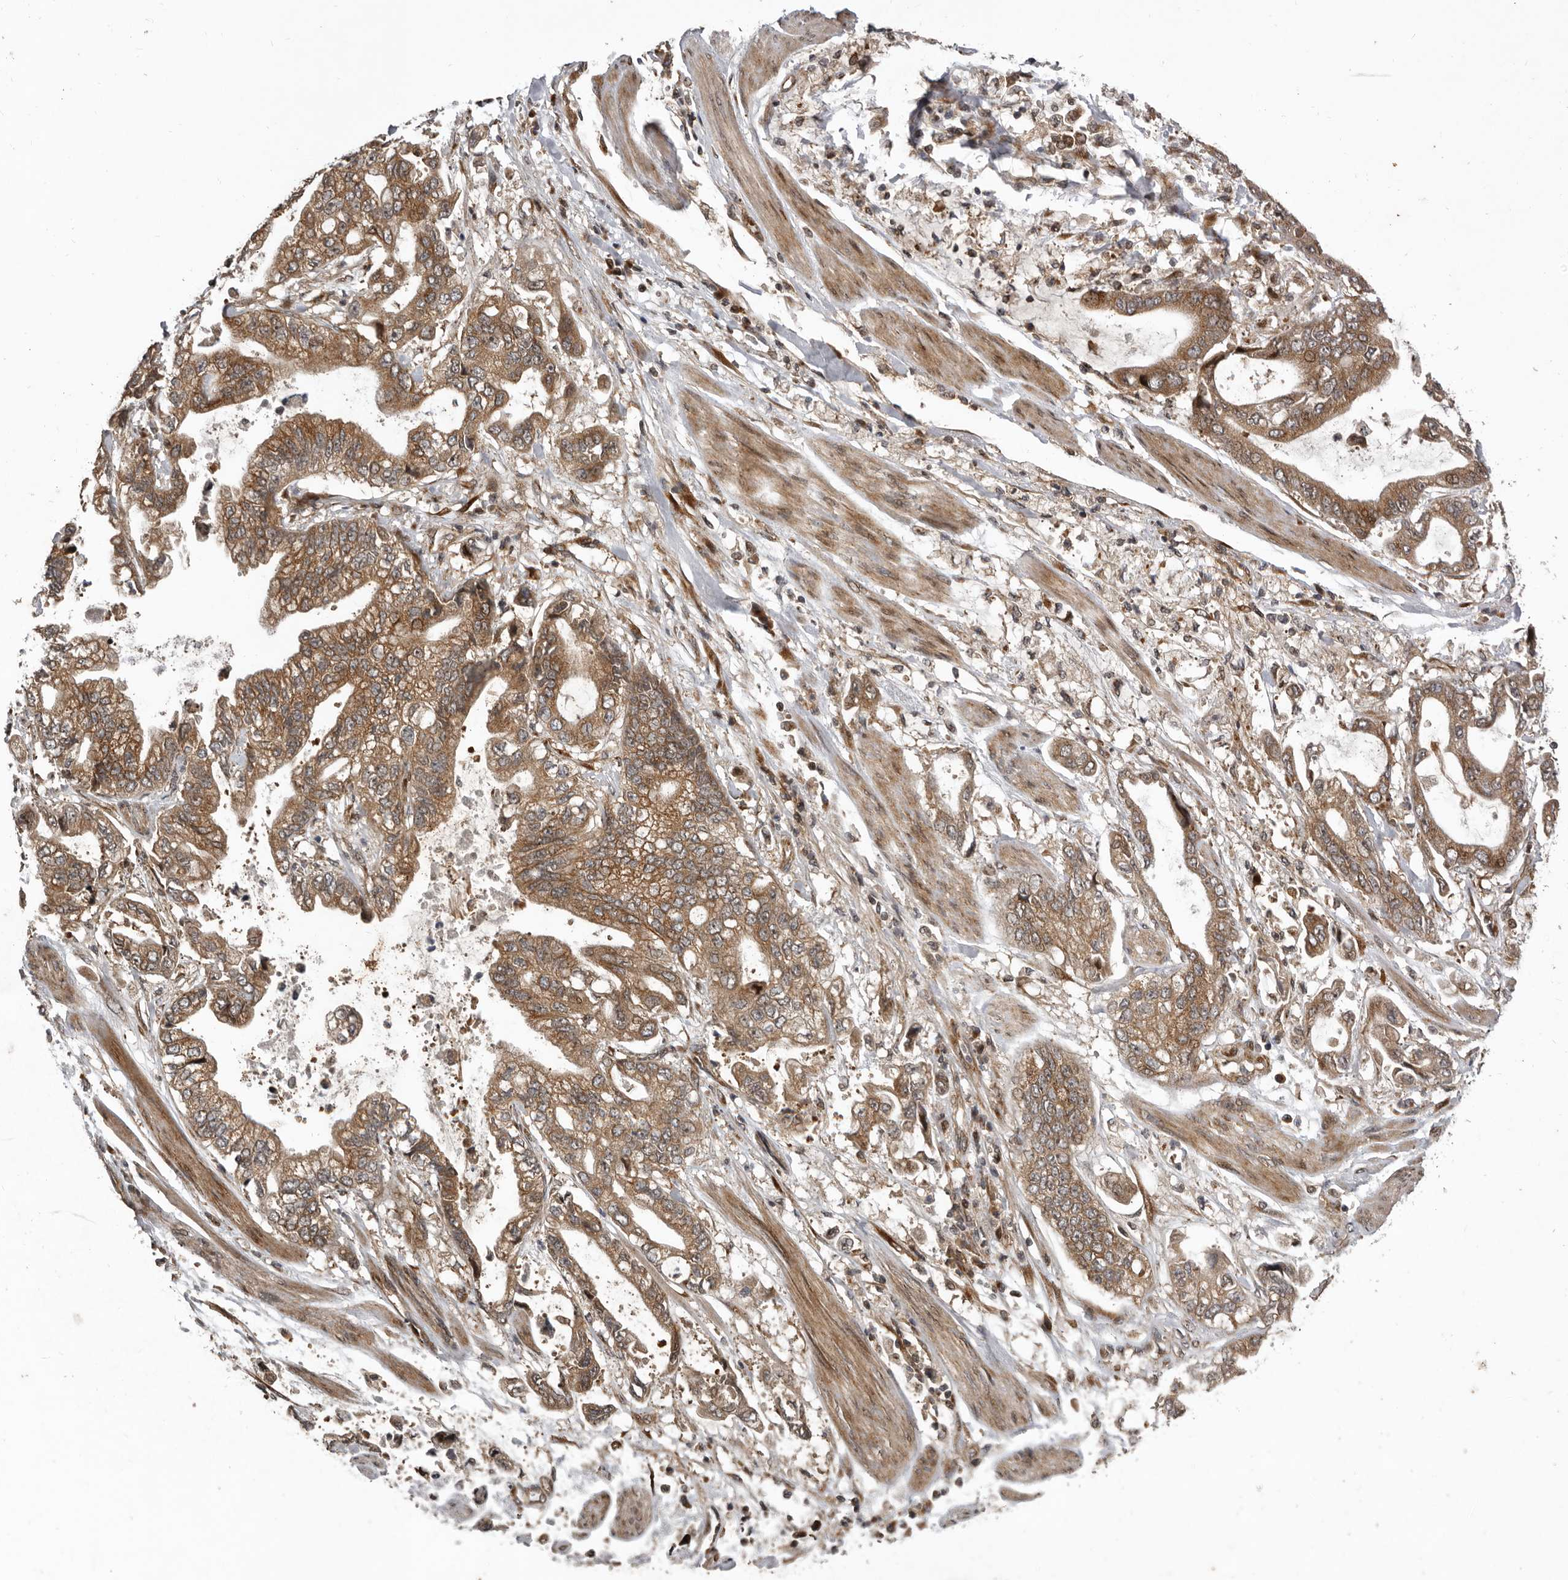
{"staining": {"intensity": "moderate", "quantity": ">75%", "location": "cytoplasmic/membranous"}, "tissue": "stomach cancer", "cell_type": "Tumor cells", "image_type": "cancer", "snomed": [{"axis": "morphology", "description": "Normal tissue, NOS"}, {"axis": "morphology", "description": "Adenocarcinoma, NOS"}, {"axis": "topography", "description": "Stomach"}], "caption": "A histopathology image showing moderate cytoplasmic/membranous staining in approximately >75% of tumor cells in stomach adenocarcinoma, as visualized by brown immunohistochemical staining.", "gene": "CCDC190", "patient": {"sex": "male", "age": 62}}